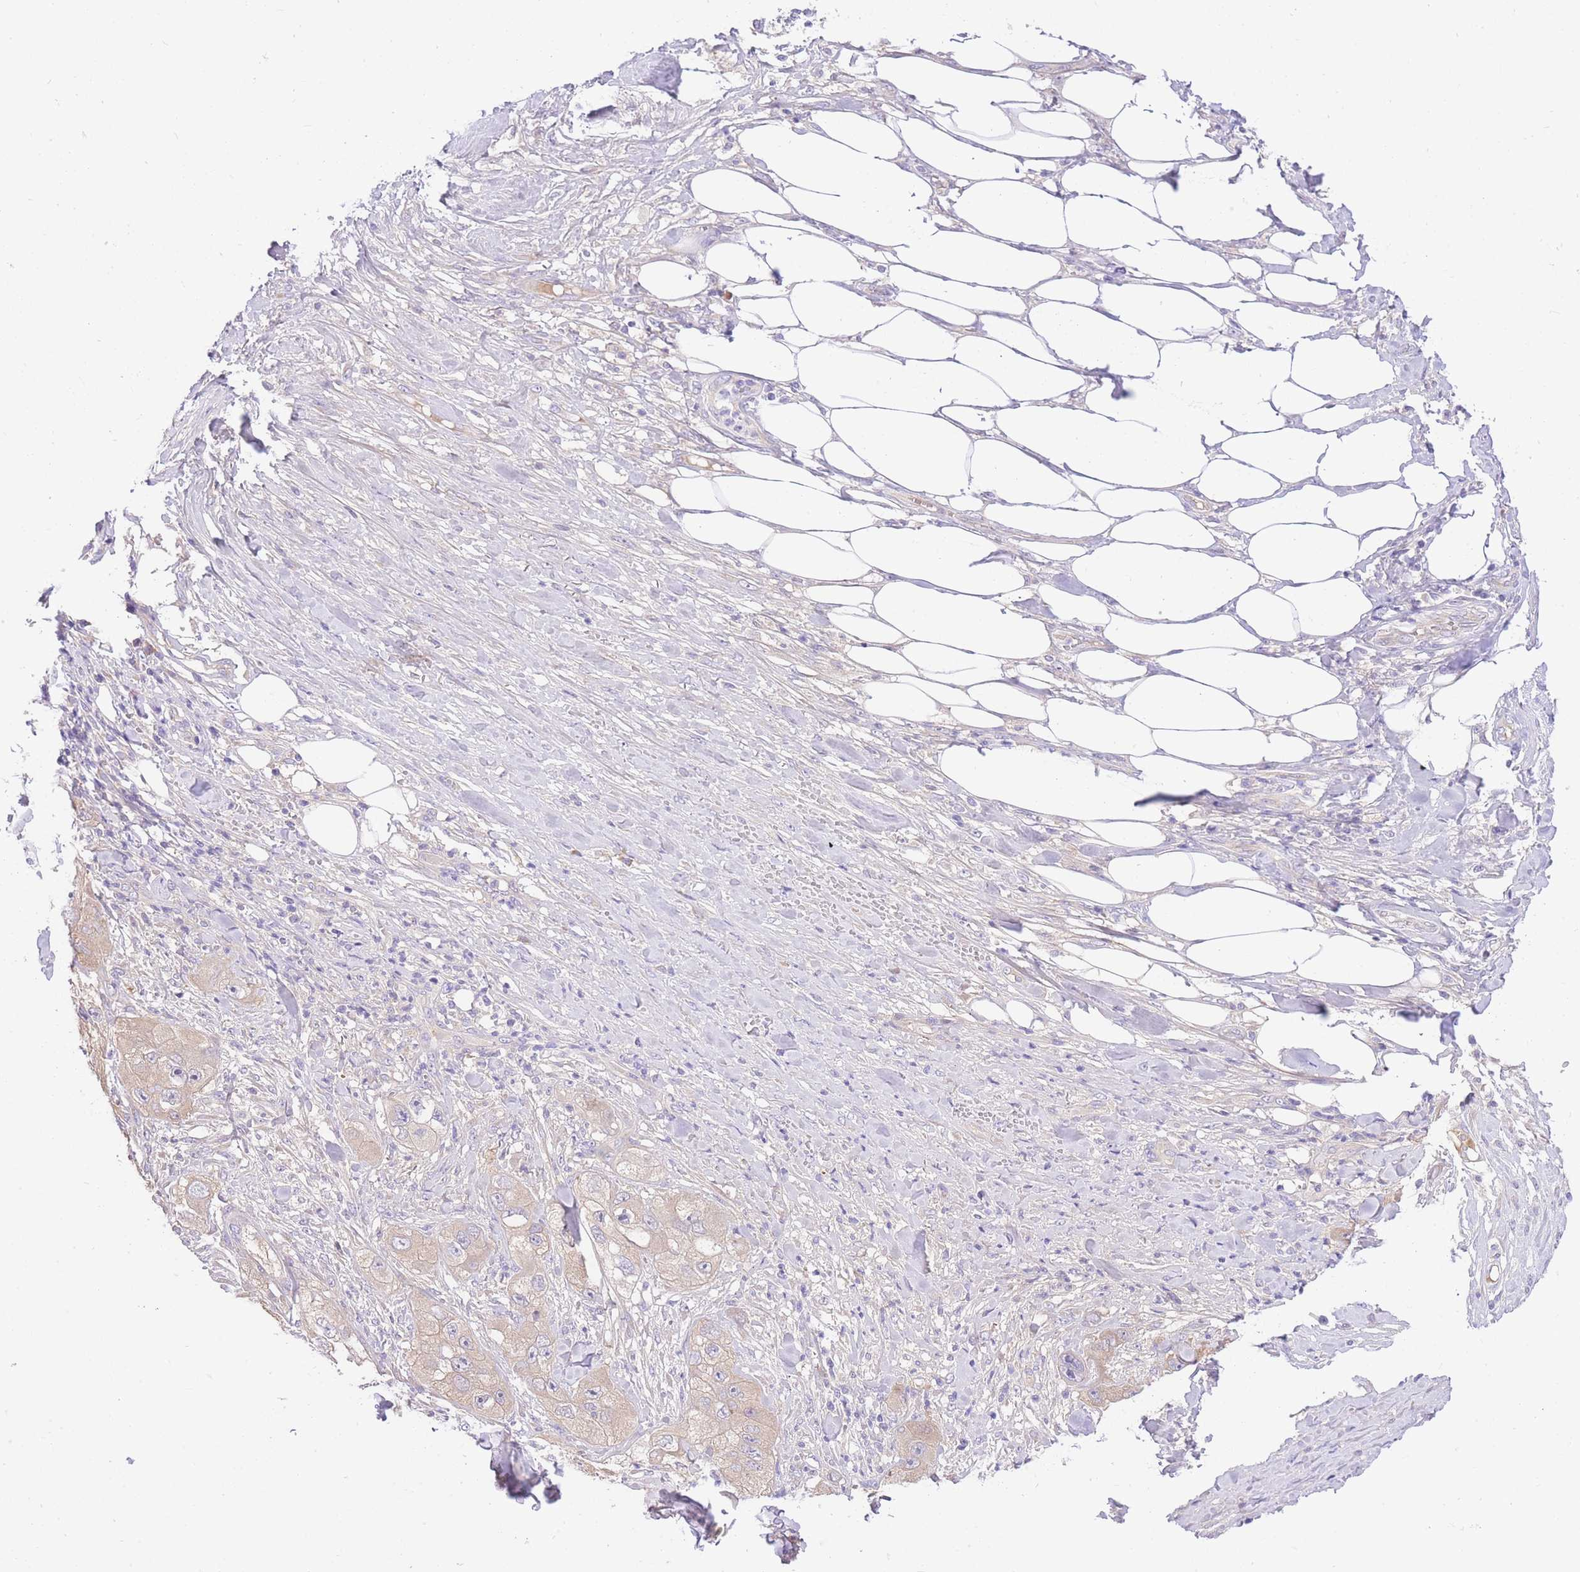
{"staining": {"intensity": "negative", "quantity": "none", "location": "none"}, "tissue": "skin cancer", "cell_type": "Tumor cells", "image_type": "cancer", "snomed": [{"axis": "morphology", "description": "Squamous cell carcinoma, NOS"}, {"axis": "topography", "description": "Skin"}, {"axis": "topography", "description": "Subcutis"}], "caption": "A high-resolution micrograph shows immunohistochemistry (IHC) staining of skin cancer, which demonstrates no significant positivity in tumor cells.", "gene": "LIPH", "patient": {"sex": "male", "age": 73}}